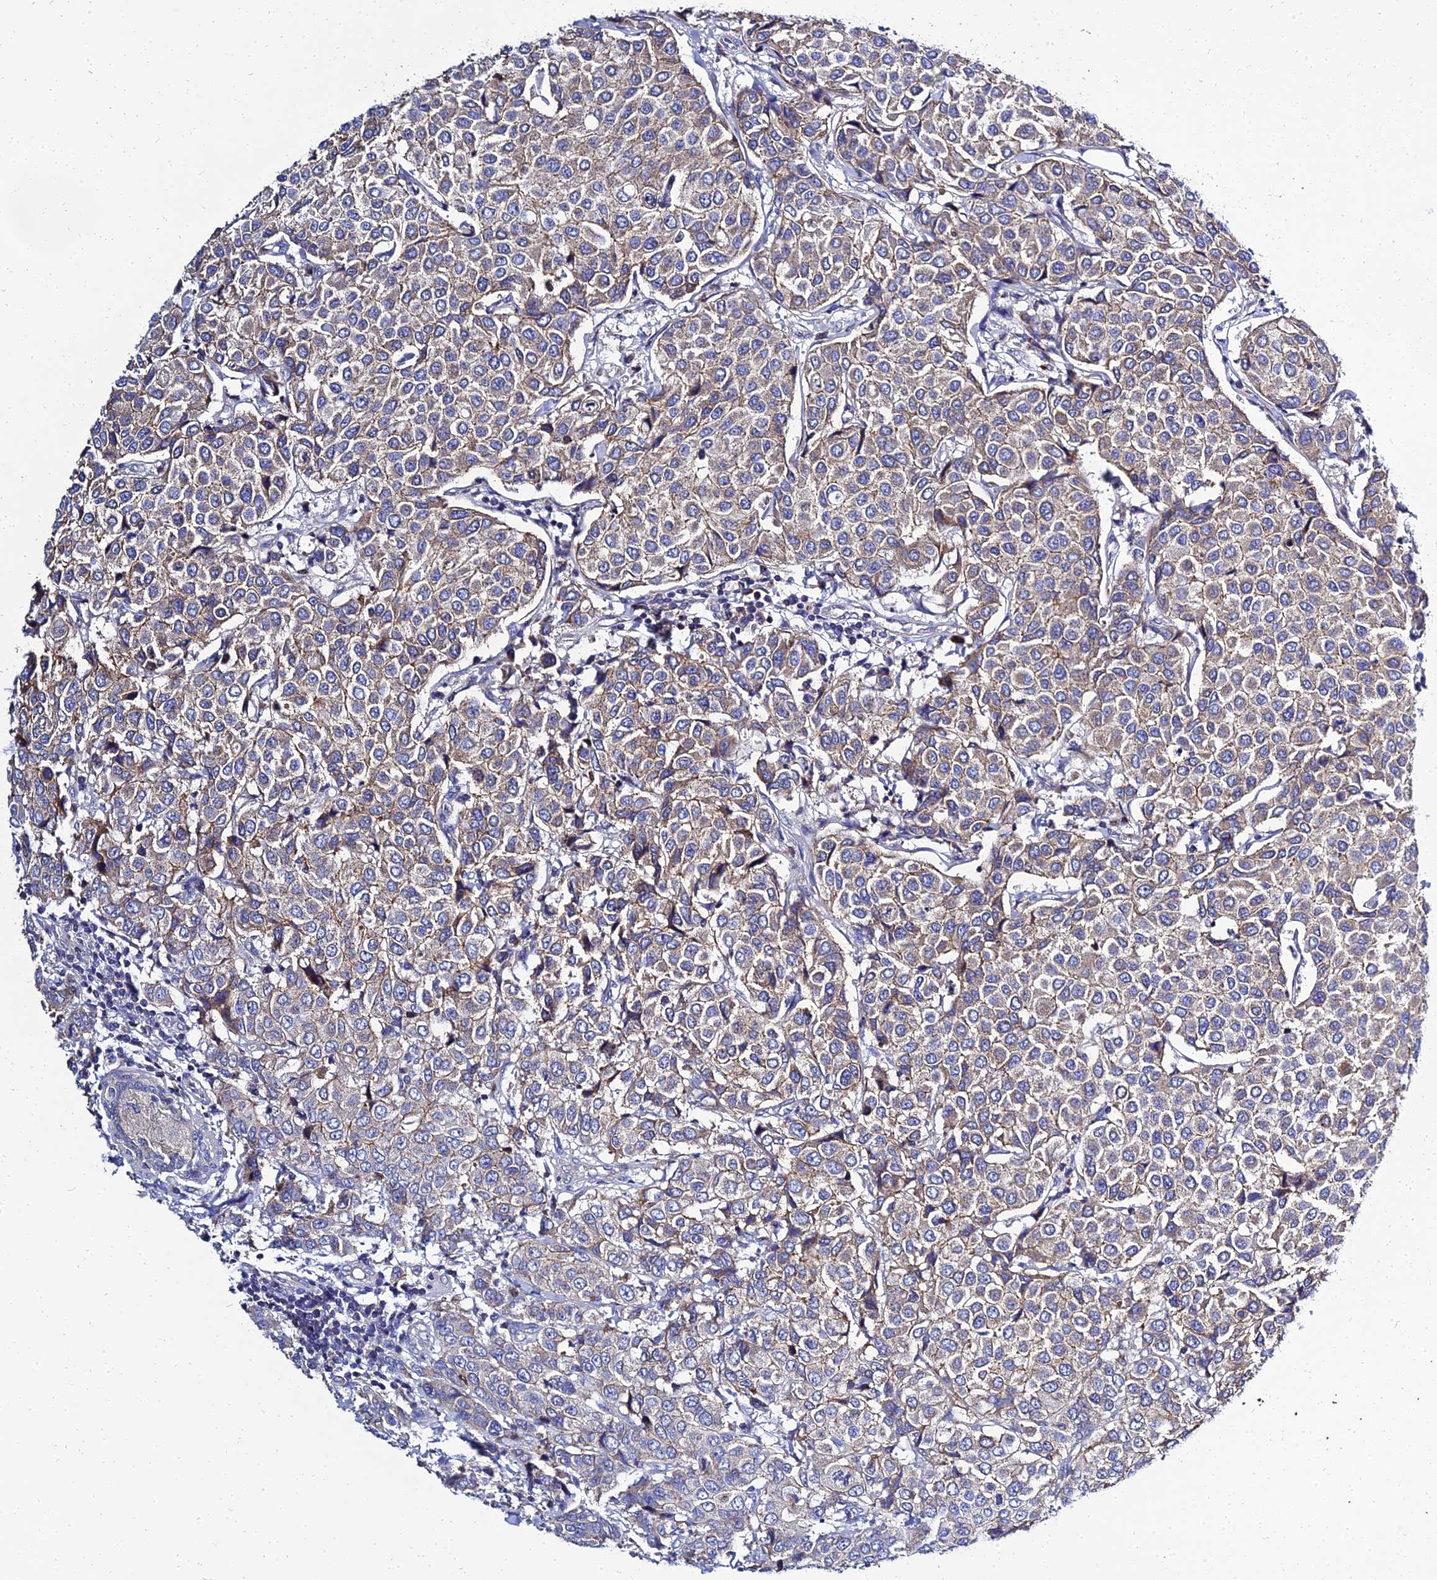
{"staining": {"intensity": "weak", "quantity": ">75%", "location": "cytoplasmic/membranous"}, "tissue": "breast cancer", "cell_type": "Tumor cells", "image_type": "cancer", "snomed": [{"axis": "morphology", "description": "Duct carcinoma"}, {"axis": "topography", "description": "Breast"}], "caption": "A photomicrograph of breast invasive ductal carcinoma stained for a protein displays weak cytoplasmic/membranous brown staining in tumor cells.", "gene": "NPY", "patient": {"sex": "female", "age": 55}}